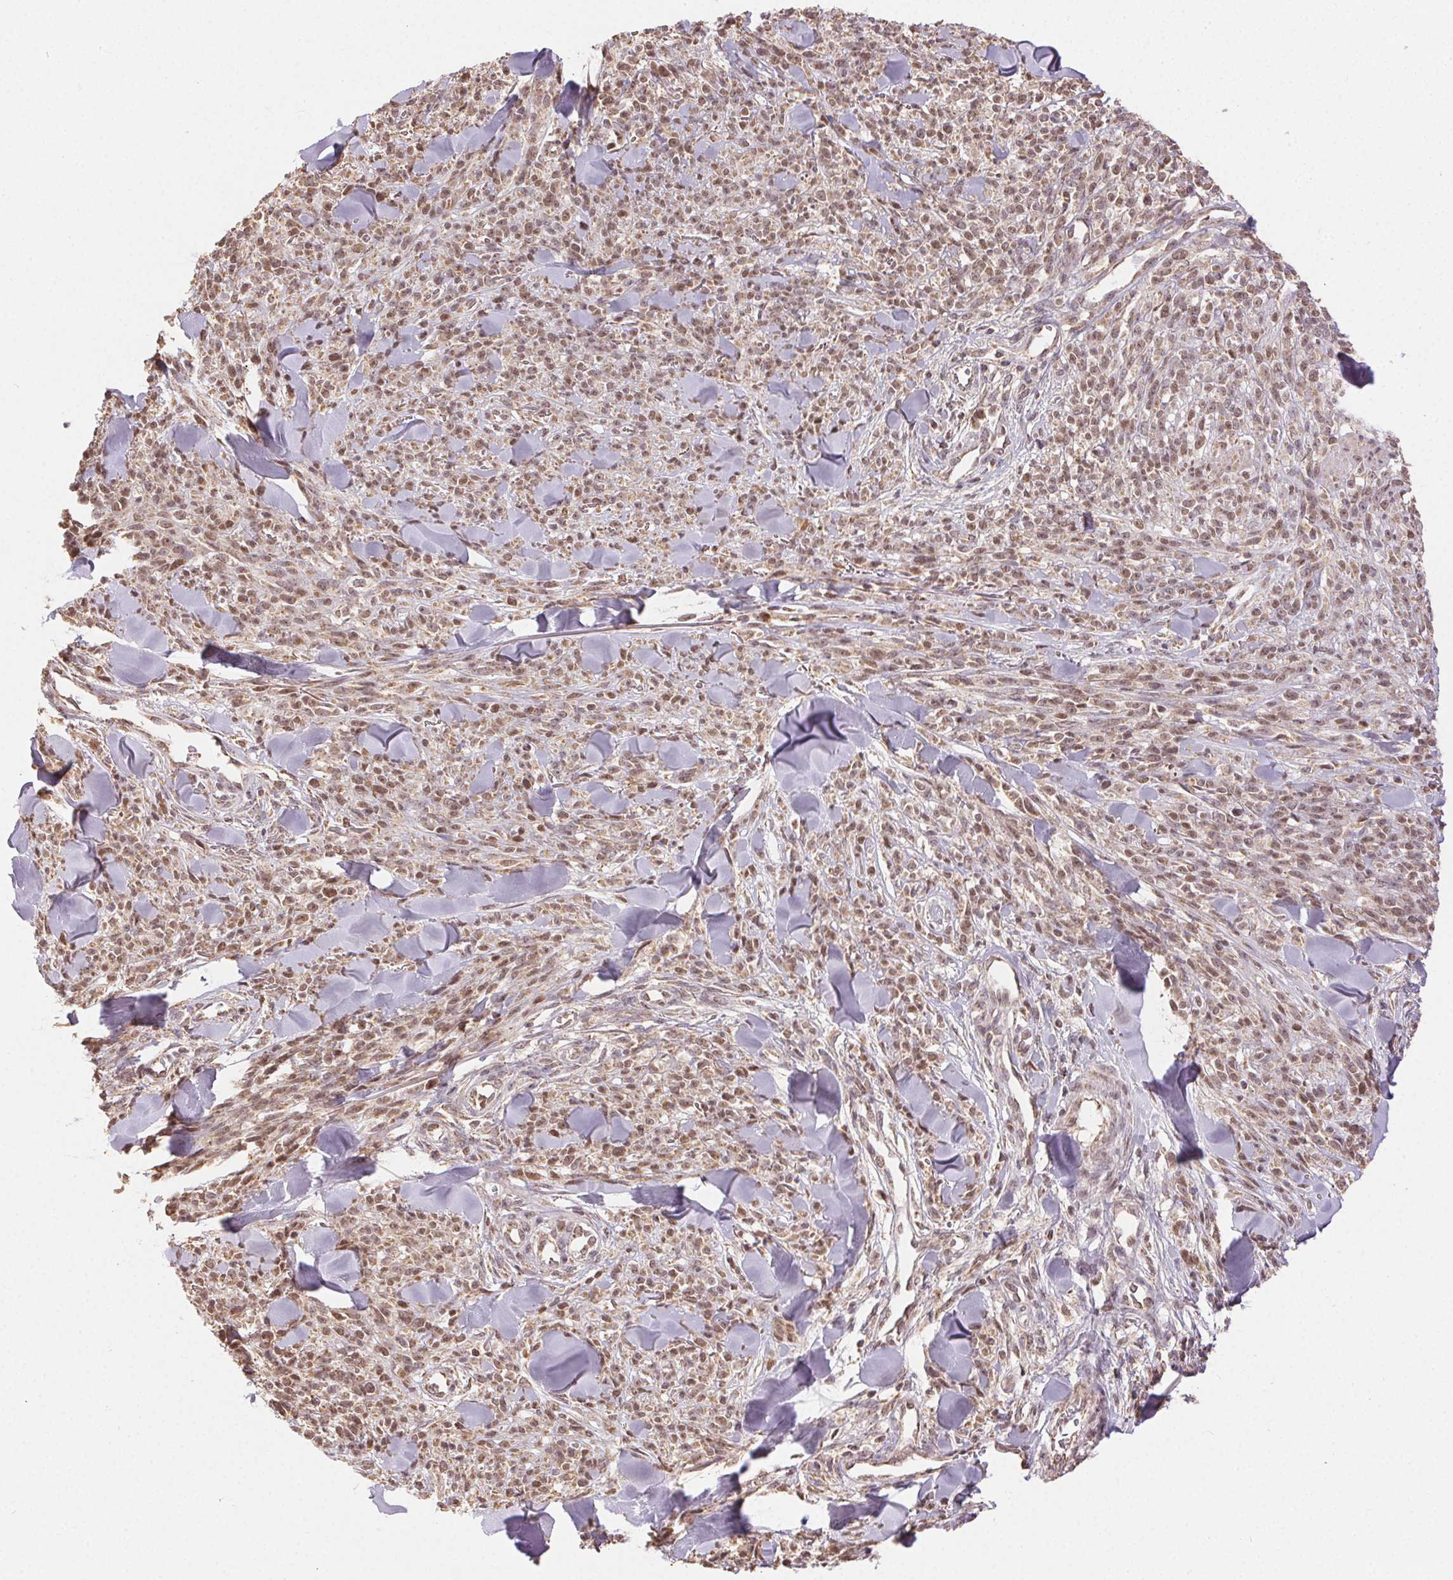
{"staining": {"intensity": "moderate", "quantity": ">75%", "location": "nuclear"}, "tissue": "melanoma", "cell_type": "Tumor cells", "image_type": "cancer", "snomed": [{"axis": "morphology", "description": "Malignant melanoma, NOS"}, {"axis": "topography", "description": "Skin"}, {"axis": "topography", "description": "Skin of trunk"}], "caption": "Protein expression by immunohistochemistry (IHC) reveals moderate nuclear positivity in about >75% of tumor cells in melanoma.", "gene": "PIWIL4", "patient": {"sex": "male", "age": 74}}